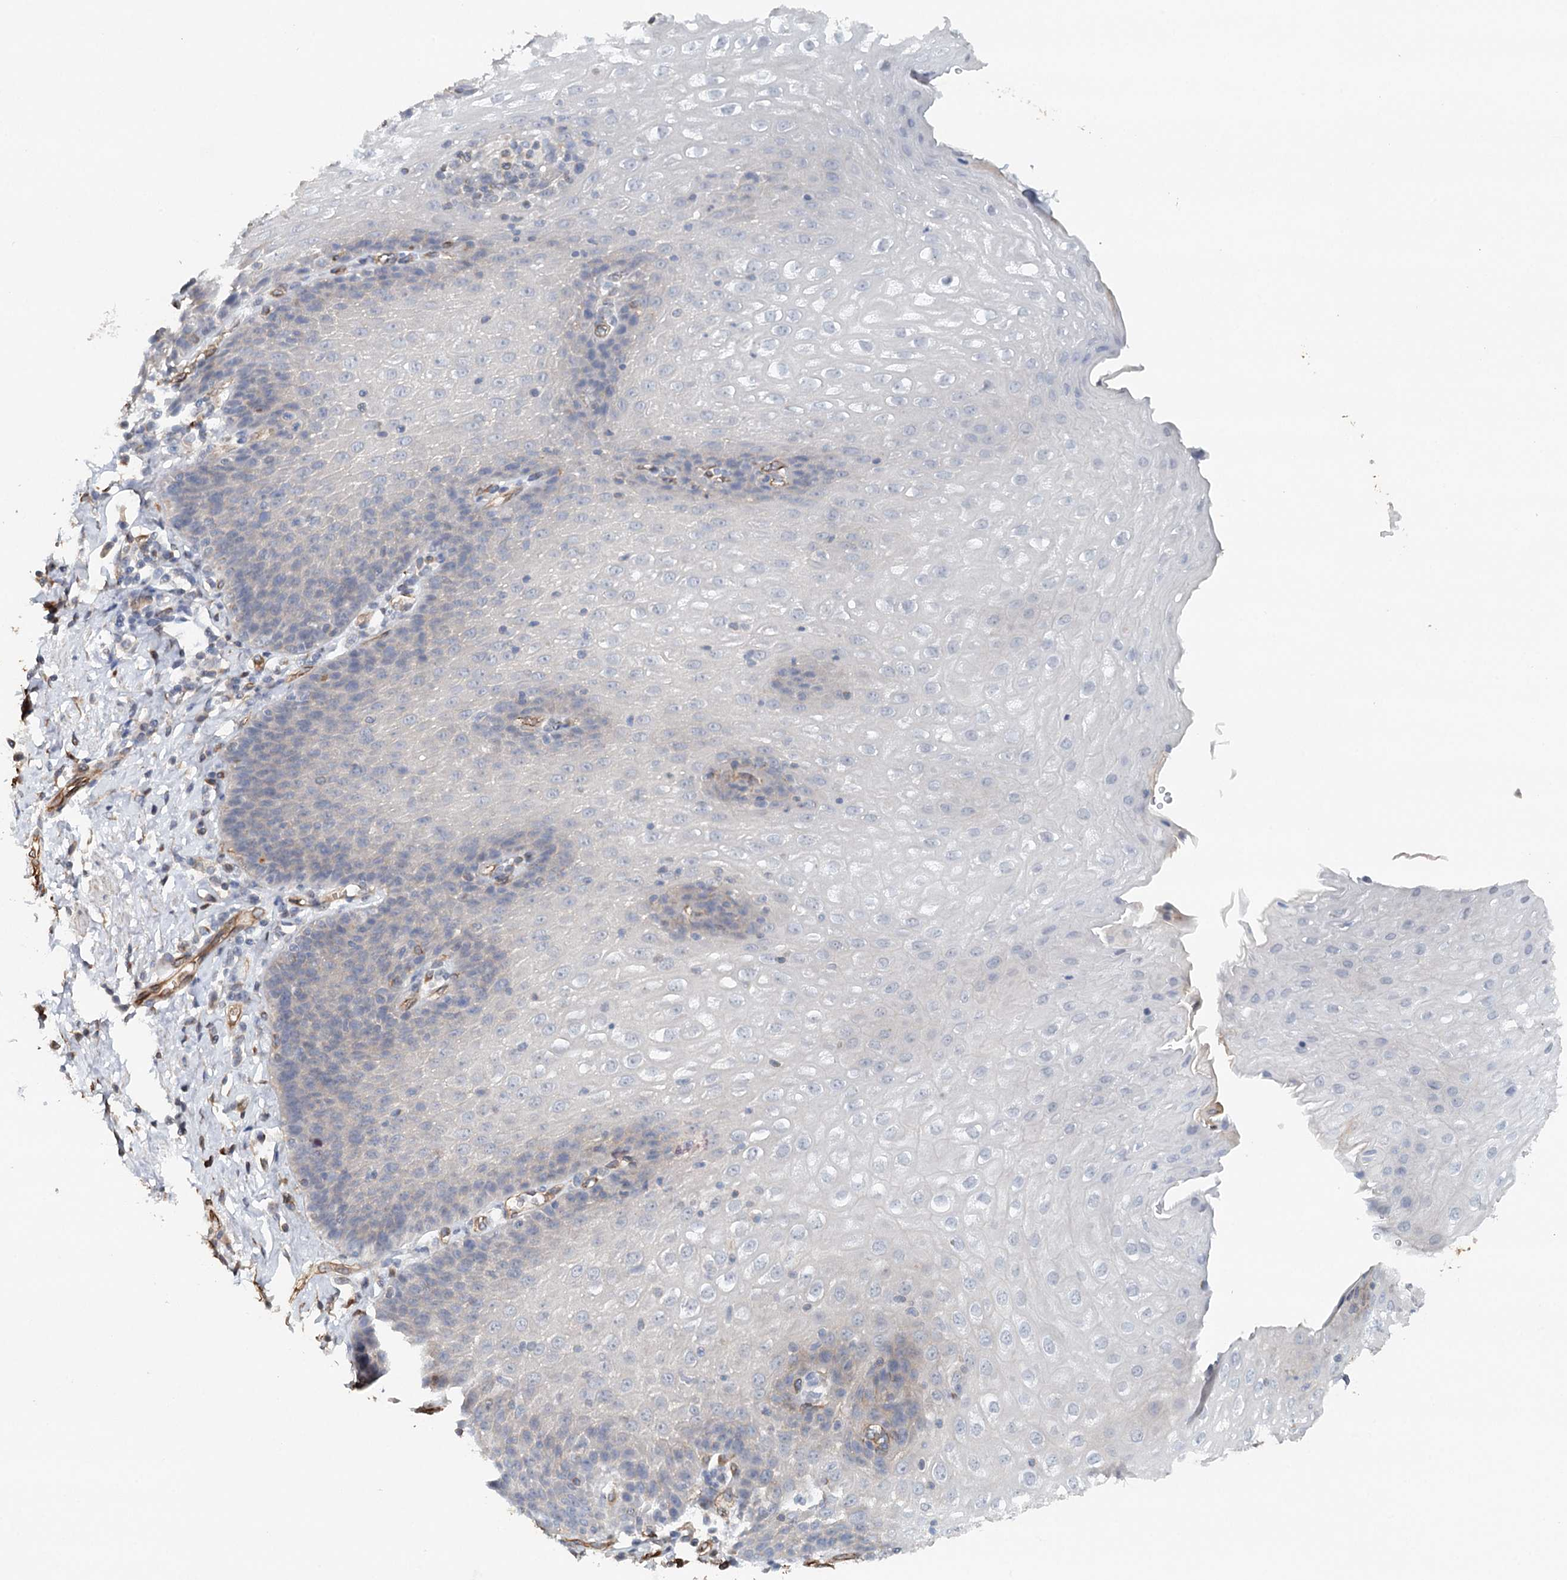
{"staining": {"intensity": "negative", "quantity": "none", "location": "none"}, "tissue": "esophagus", "cell_type": "Squamous epithelial cells", "image_type": "normal", "snomed": [{"axis": "morphology", "description": "Normal tissue, NOS"}, {"axis": "topography", "description": "Esophagus"}], "caption": "Immunohistochemistry of benign esophagus demonstrates no expression in squamous epithelial cells.", "gene": "SYNPO", "patient": {"sex": "female", "age": 61}}